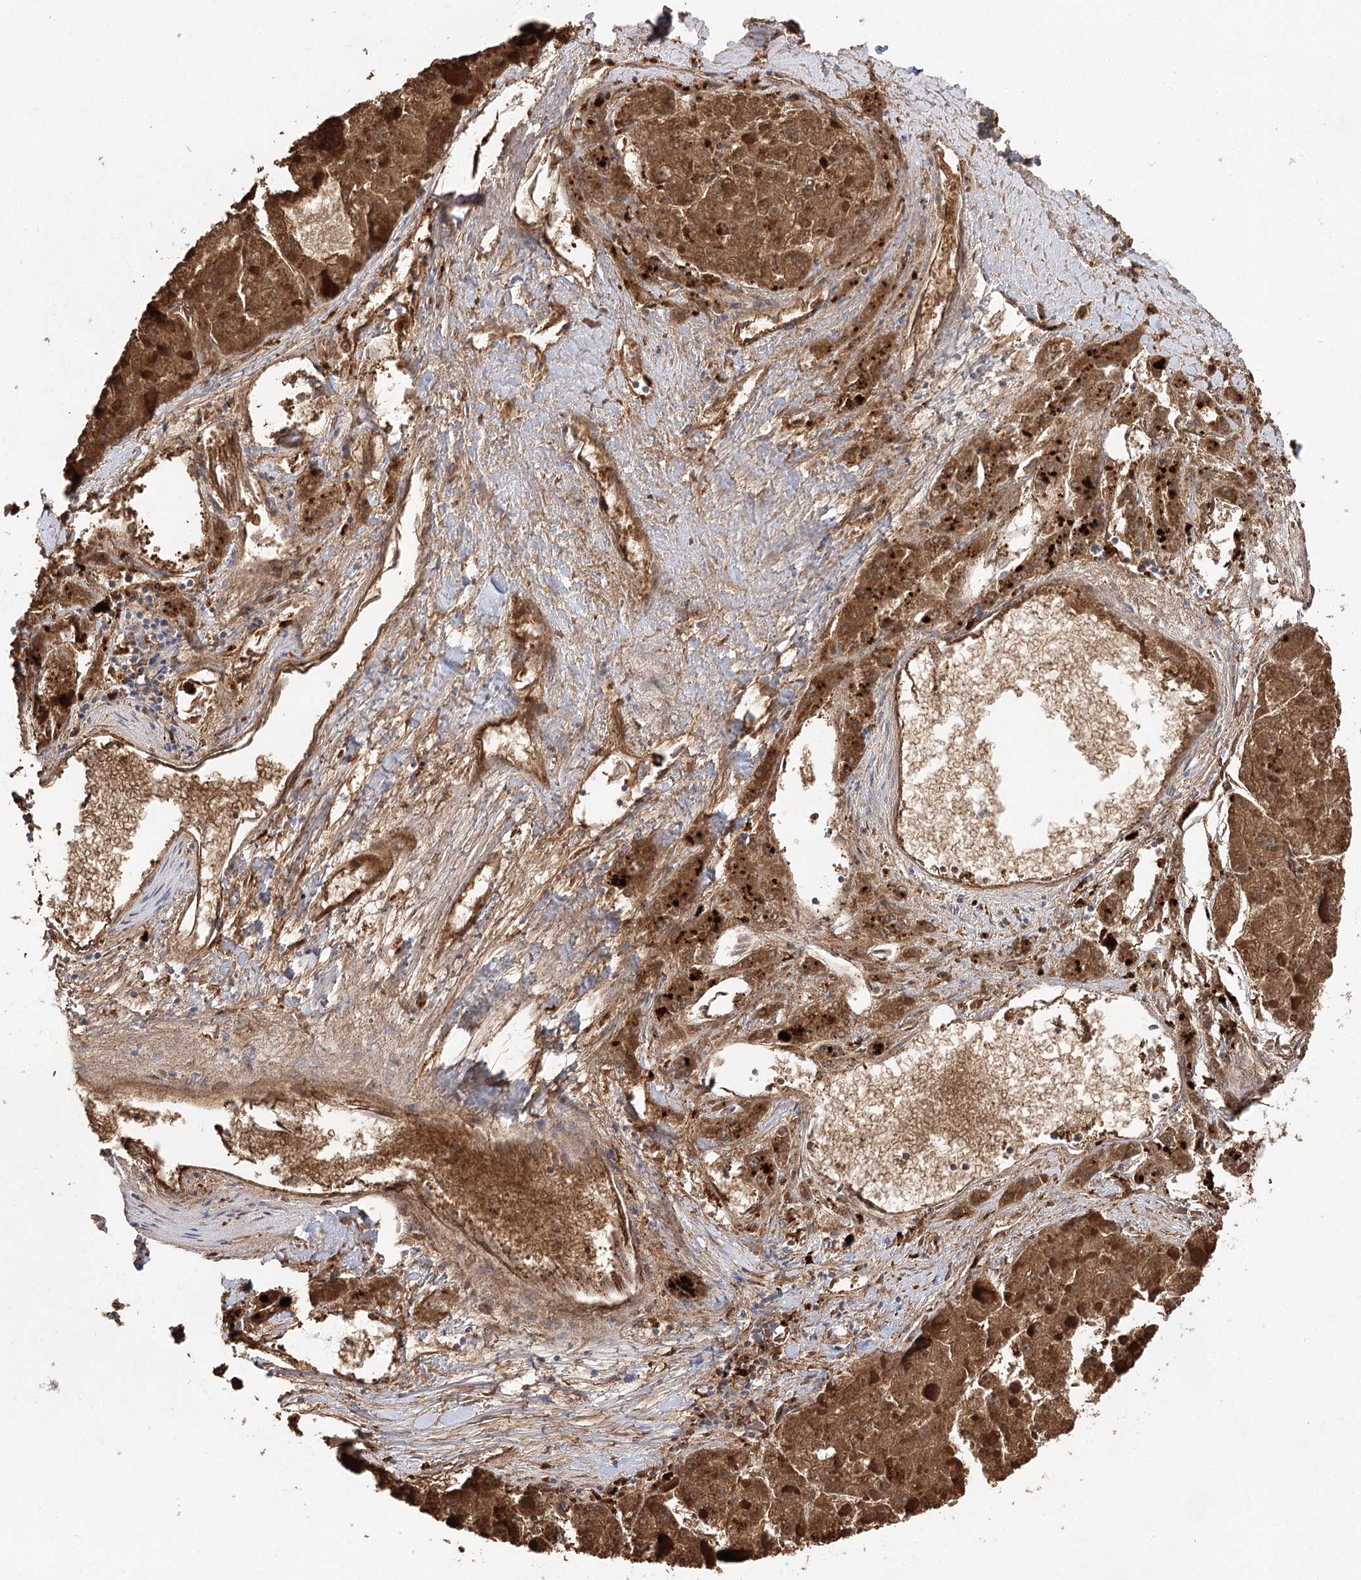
{"staining": {"intensity": "strong", "quantity": ">75%", "location": "cytoplasmic/membranous"}, "tissue": "liver cancer", "cell_type": "Tumor cells", "image_type": "cancer", "snomed": [{"axis": "morphology", "description": "Carcinoma, Hepatocellular, NOS"}, {"axis": "topography", "description": "Liver"}], "caption": "The micrograph reveals staining of liver cancer, revealing strong cytoplasmic/membranous protein staining (brown color) within tumor cells.", "gene": "NADK2", "patient": {"sex": "female", "age": 73}}